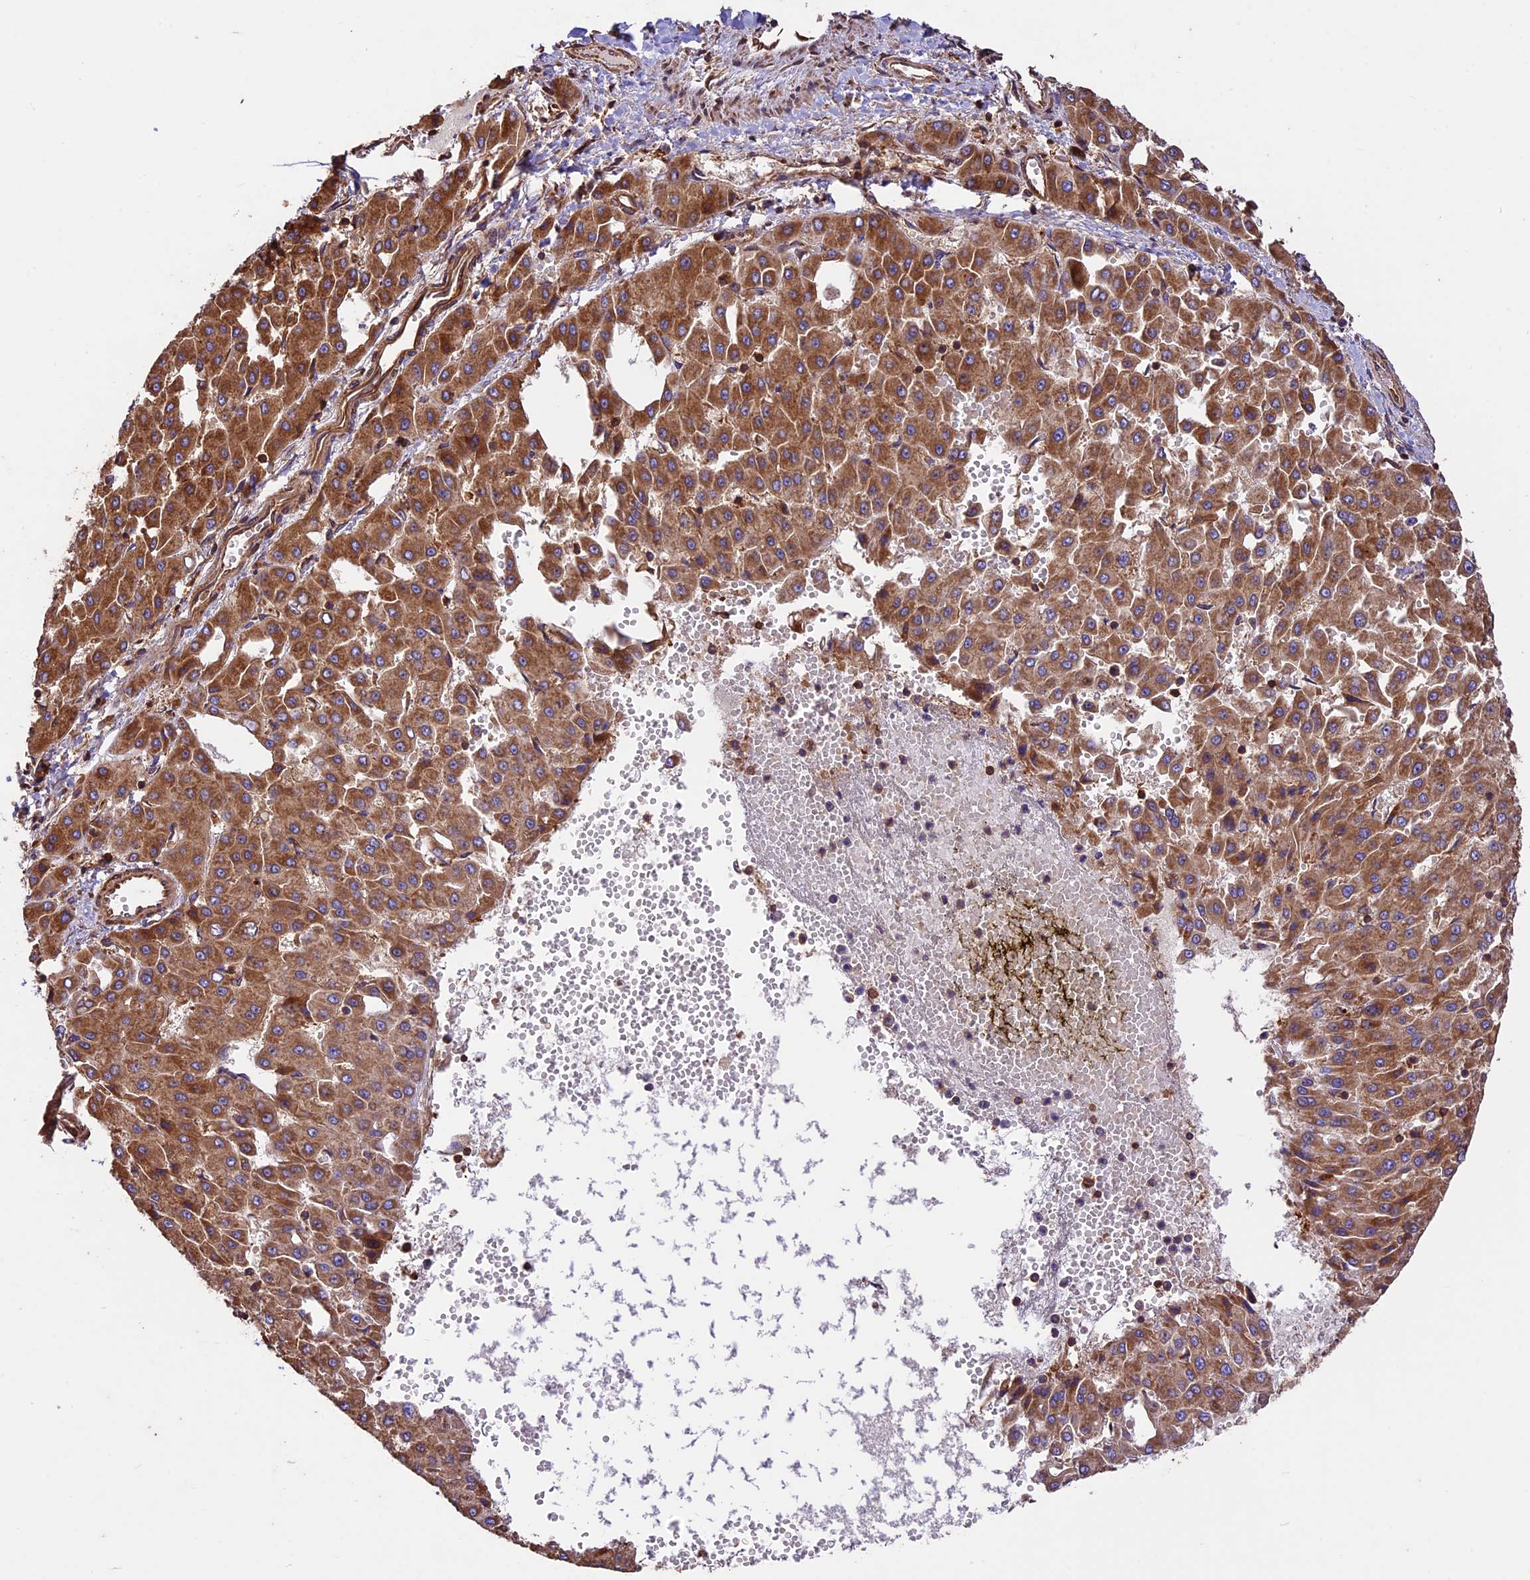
{"staining": {"intensity": "moderate", "quantity": ">75%", "location": "cytoplasmic/membranous"}, "tissue": "liver cancer", "cell_type": "Tumor cells", "image_type": "cancer", "snomed": [{"axis": "morphology", "description": "Carcinoma, Hepatocellular, NOS"}, {"axis": "topography", "description": "Liver"}], "caption": "Brown immunohistochemical staining in human hepatocellular carcinoma (liver) reveals moderate cytoplasmic/membranous positivity in about >75% of tumor cells. The protein of interest is stained brown, and the nuclei are stained in blue (DAB IHC with brightfield microscopy, high magnification).", "gene": "KARS1", "patient": {"sex": "male", "age": 47}}